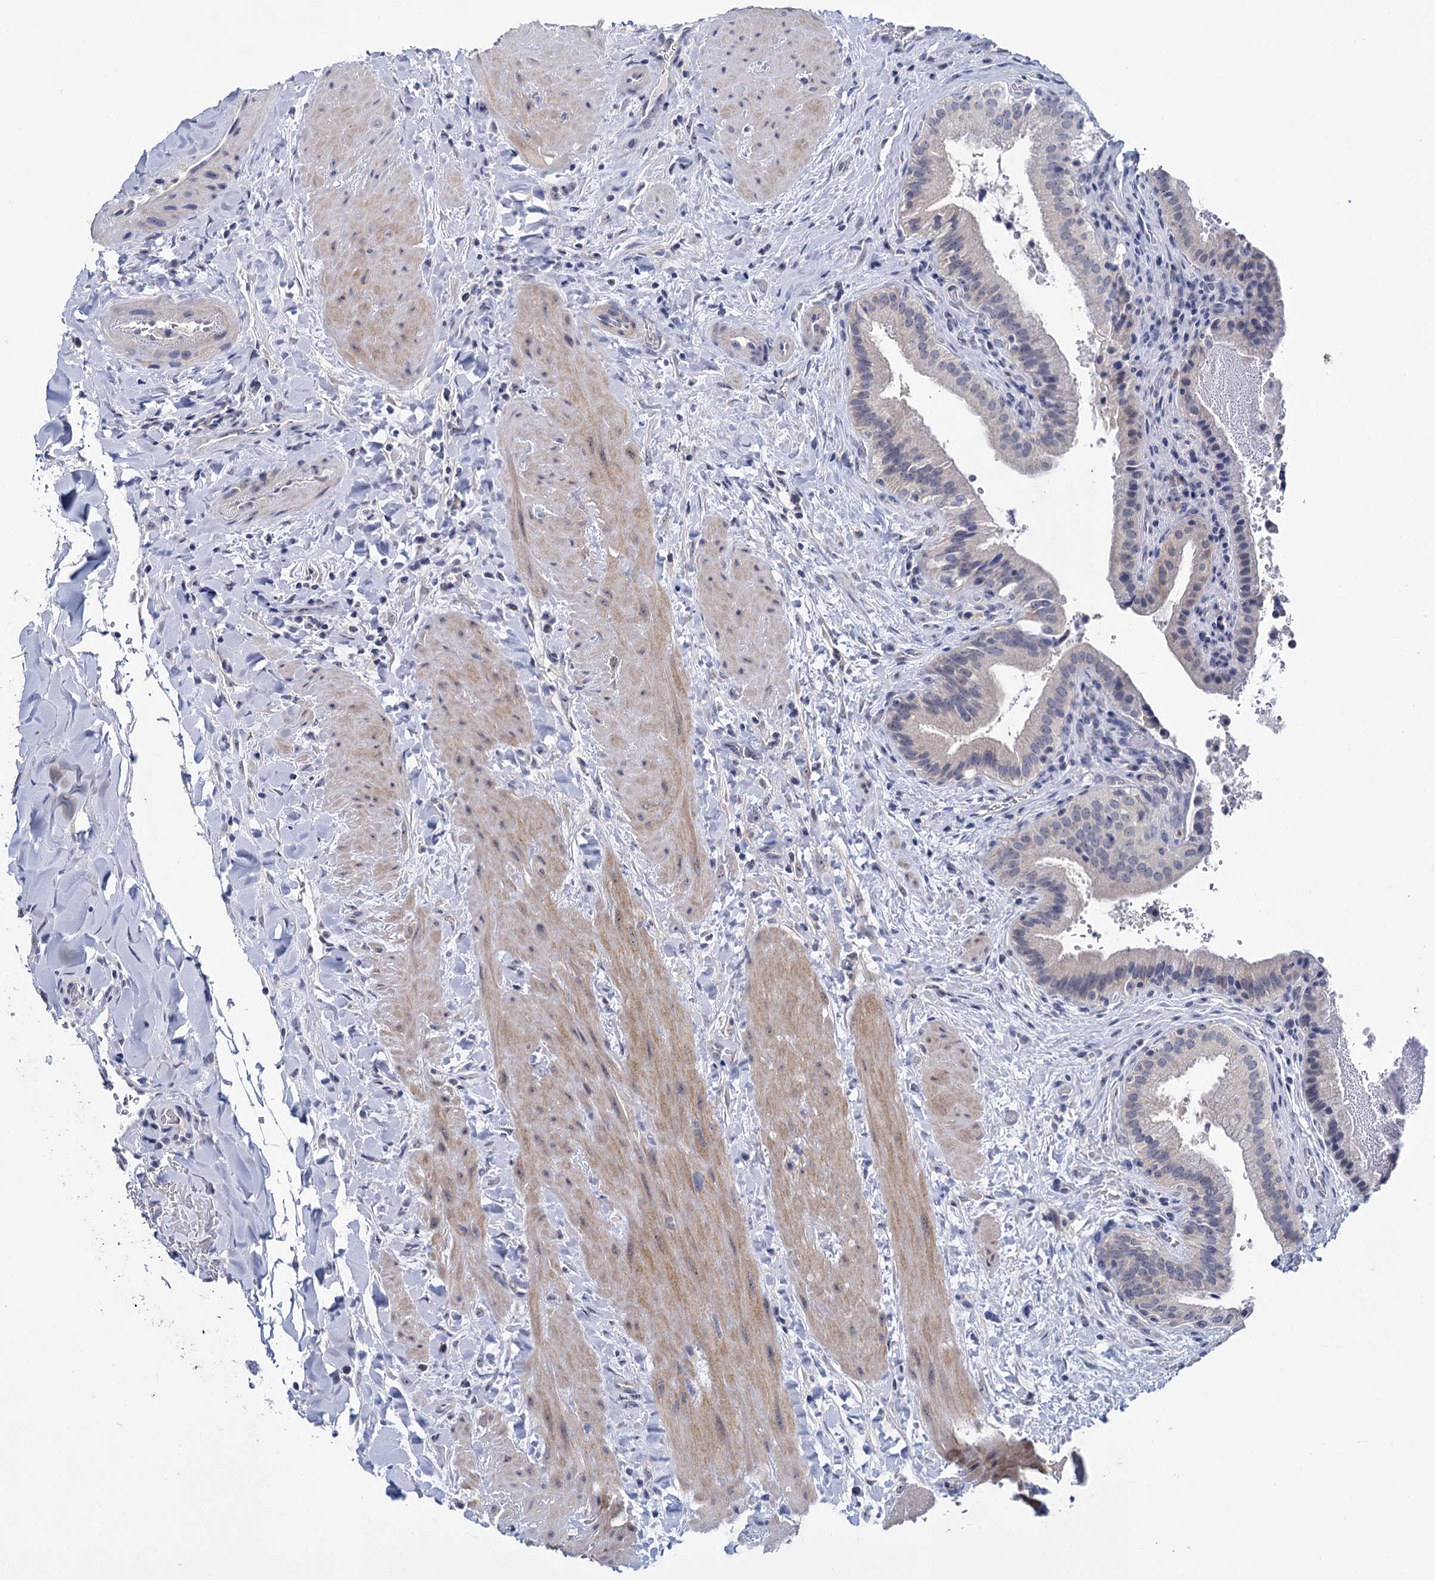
{"staining": {"intensity": "negative", "quantity": "none", "location": "none"}, "tissue": "gallbladder", "cell_type": "Glandular cells", "image_type": "normal", "snomed": [{"axis": "morphology", "description": "Normal tissue, NOS"}, {"axis": "topography", "description": "Gallbladder"}], "caption": "An IHC micrograph of normal gallbladder is shown. There is no staining in glandular cells of gallbladder. (DAB (3,3'-diaminobenzidine) immunohistochemistry (IHC), high magnification).", "gene": "SFN", "patient": {"sex": "male", "age": 24}}